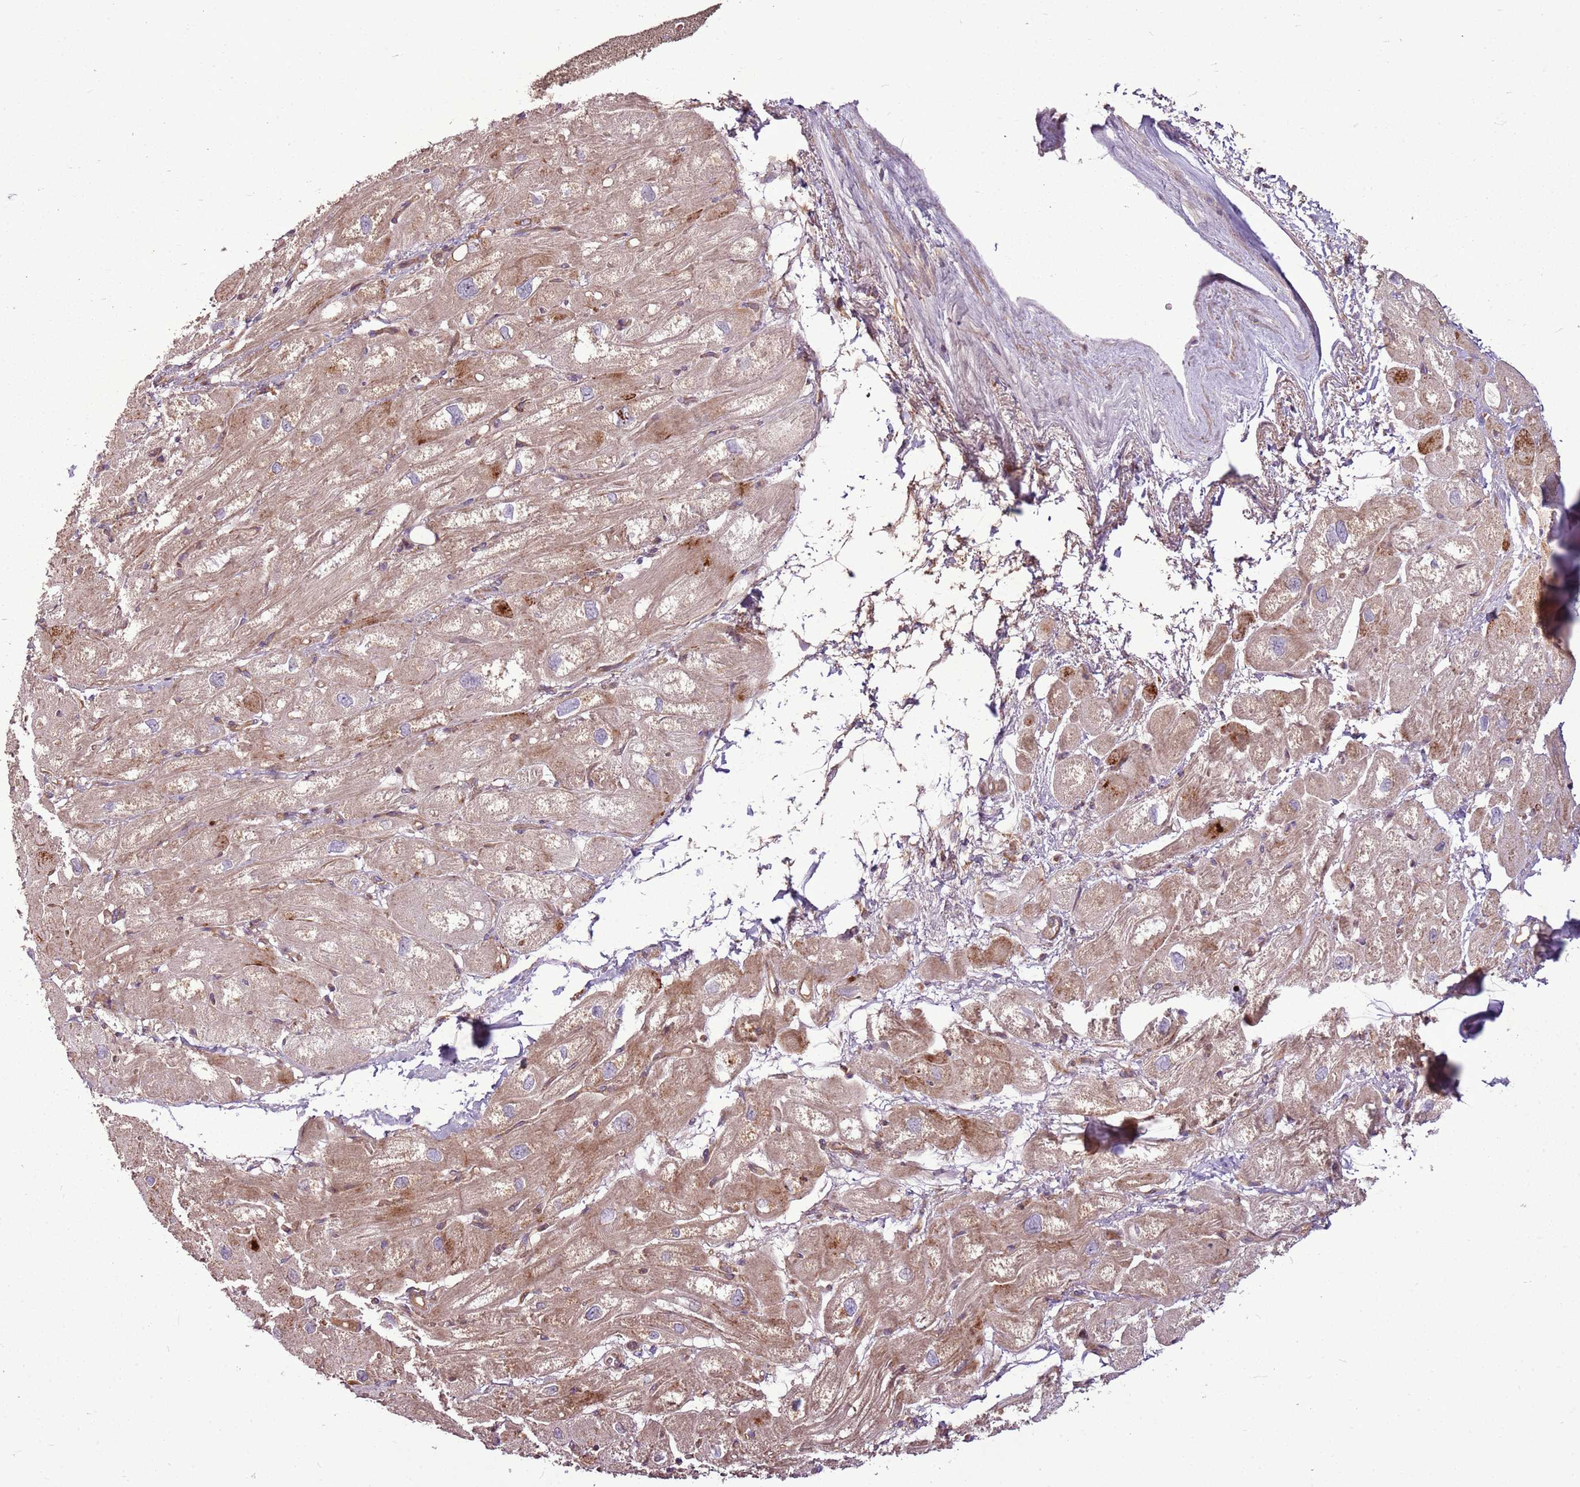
{"staining": {"intensity": "moderate", "quantity": "25%-75%", "location": "cytoplasmic/membranous"}, "tissue": "heart muscle", "cell_type": "Cardiomyocytes", "image_type": "normal", "snomed": [{"axis": "morphology", "description": "Normal tissue, NOS"}, {"axis": "topography", "description": "Heart"}], "caption": "Immunohistochemical staining of benign human heart muscle exhibits 25%-75% levels of moderate cytoplasmic/membranous protein expression in about 25%-75% of cardiomyocytes. Using DAB (3,3'-diaminobenzidine) (brown) and hematoxylin (blue) stains, captured at high magnification using brightfield microscopy.", "gene": "ANKRD24", "patient": {"sex": "male", "age": 50}}